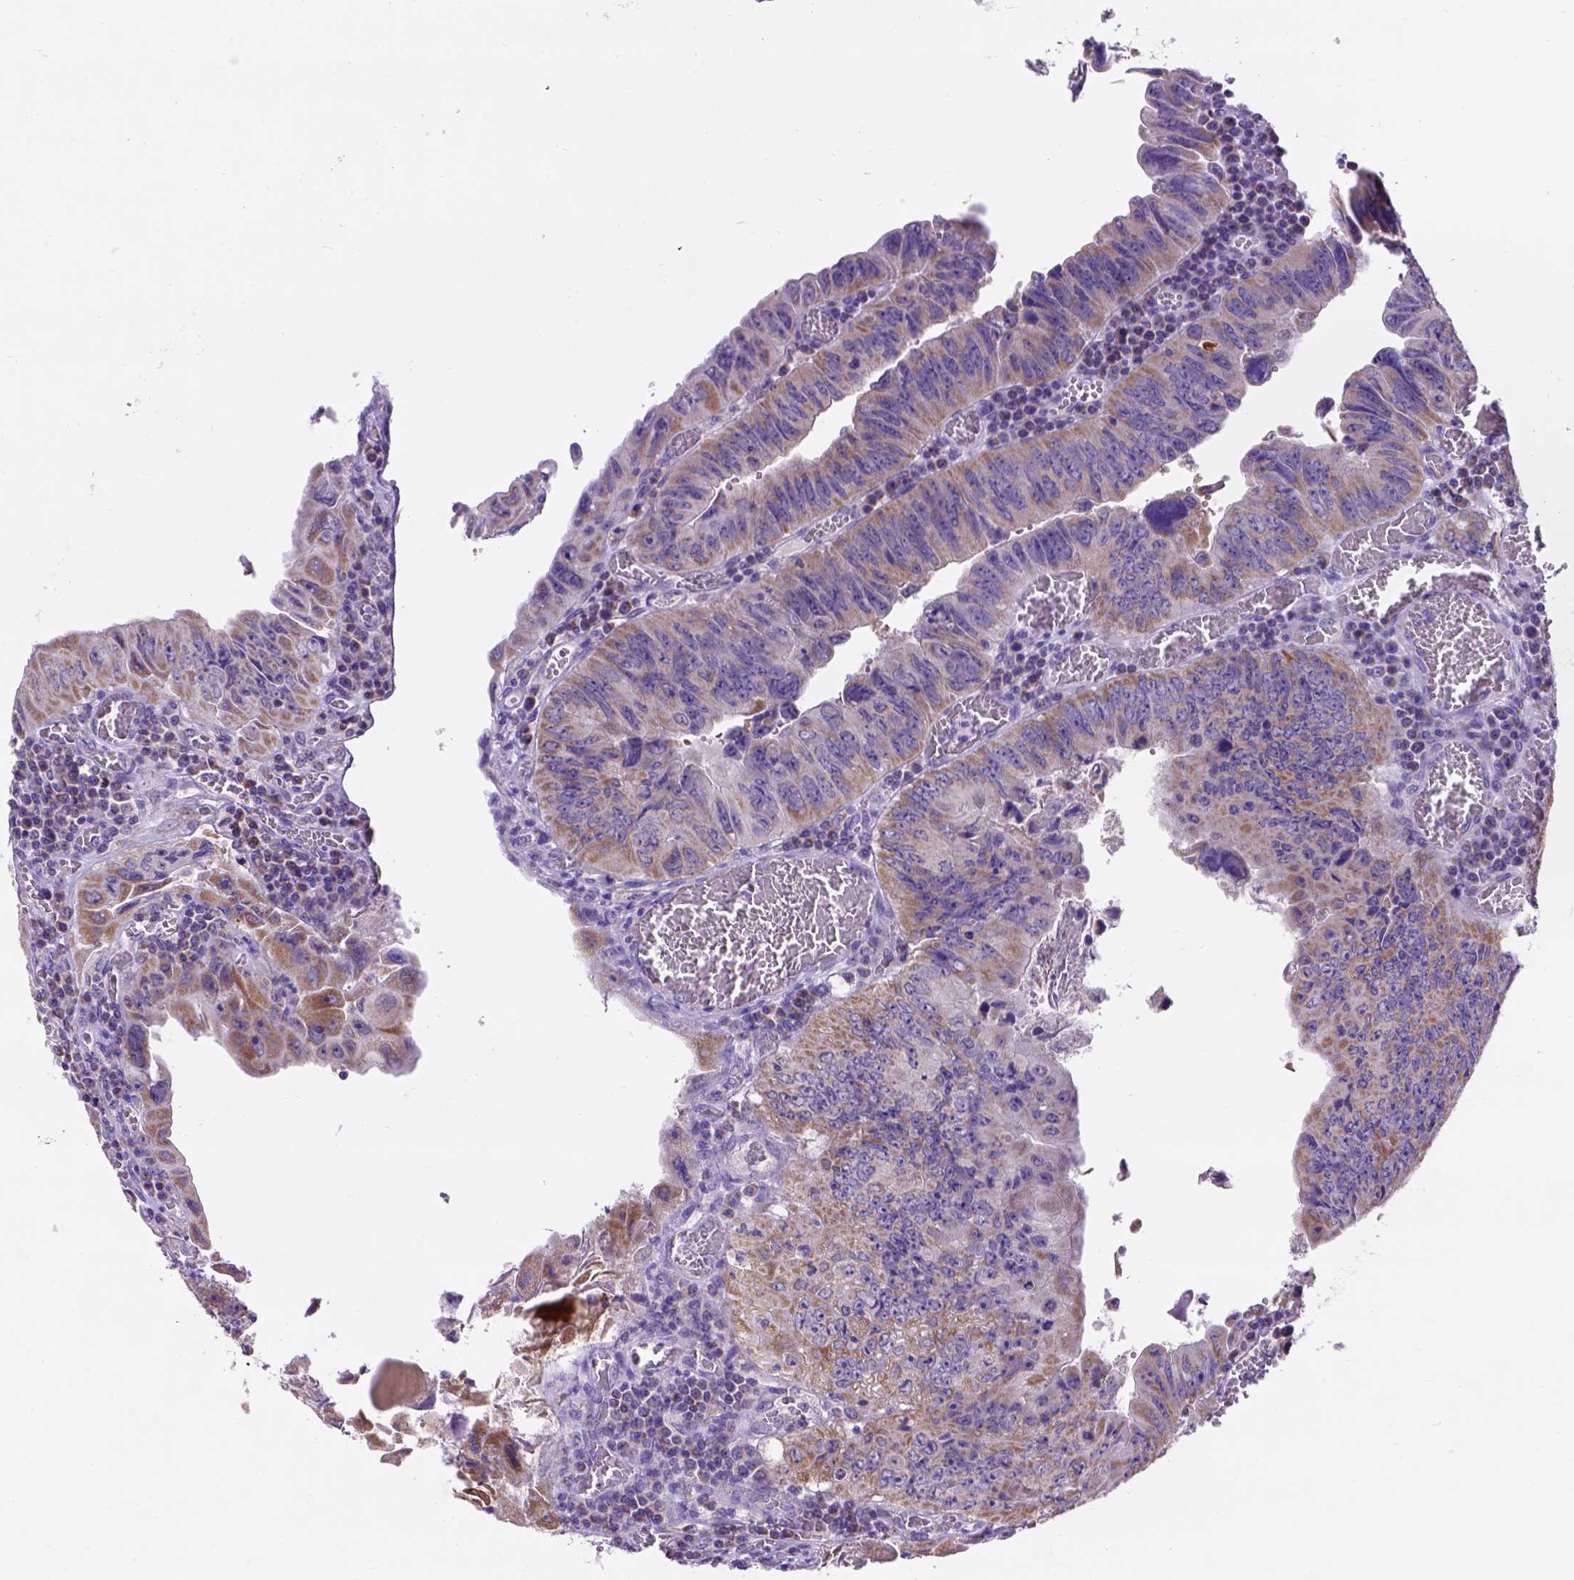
{"staining": {"intensity": "moderate", "quantity": ">75%", "location": "cytoplasmic/membranous"}, "tissue": "colorectal cancer", "cell_type": "Tumor cells", "image_type": "cancer", "snomed": [{"axis": "morphology", "description": "Adenocarcinoma, NOS"}, {"axis": "topography", "description": "Colon"}], "caption": "Immunohistochemical staining of adenocarcinoma (colorectal) displays medium levels of moderate cytoplasmic/membranous staining in approximately >75% of tumor cells.", "gene": "L2HGDH", "patient": {"sex": "female", "age": 84}}